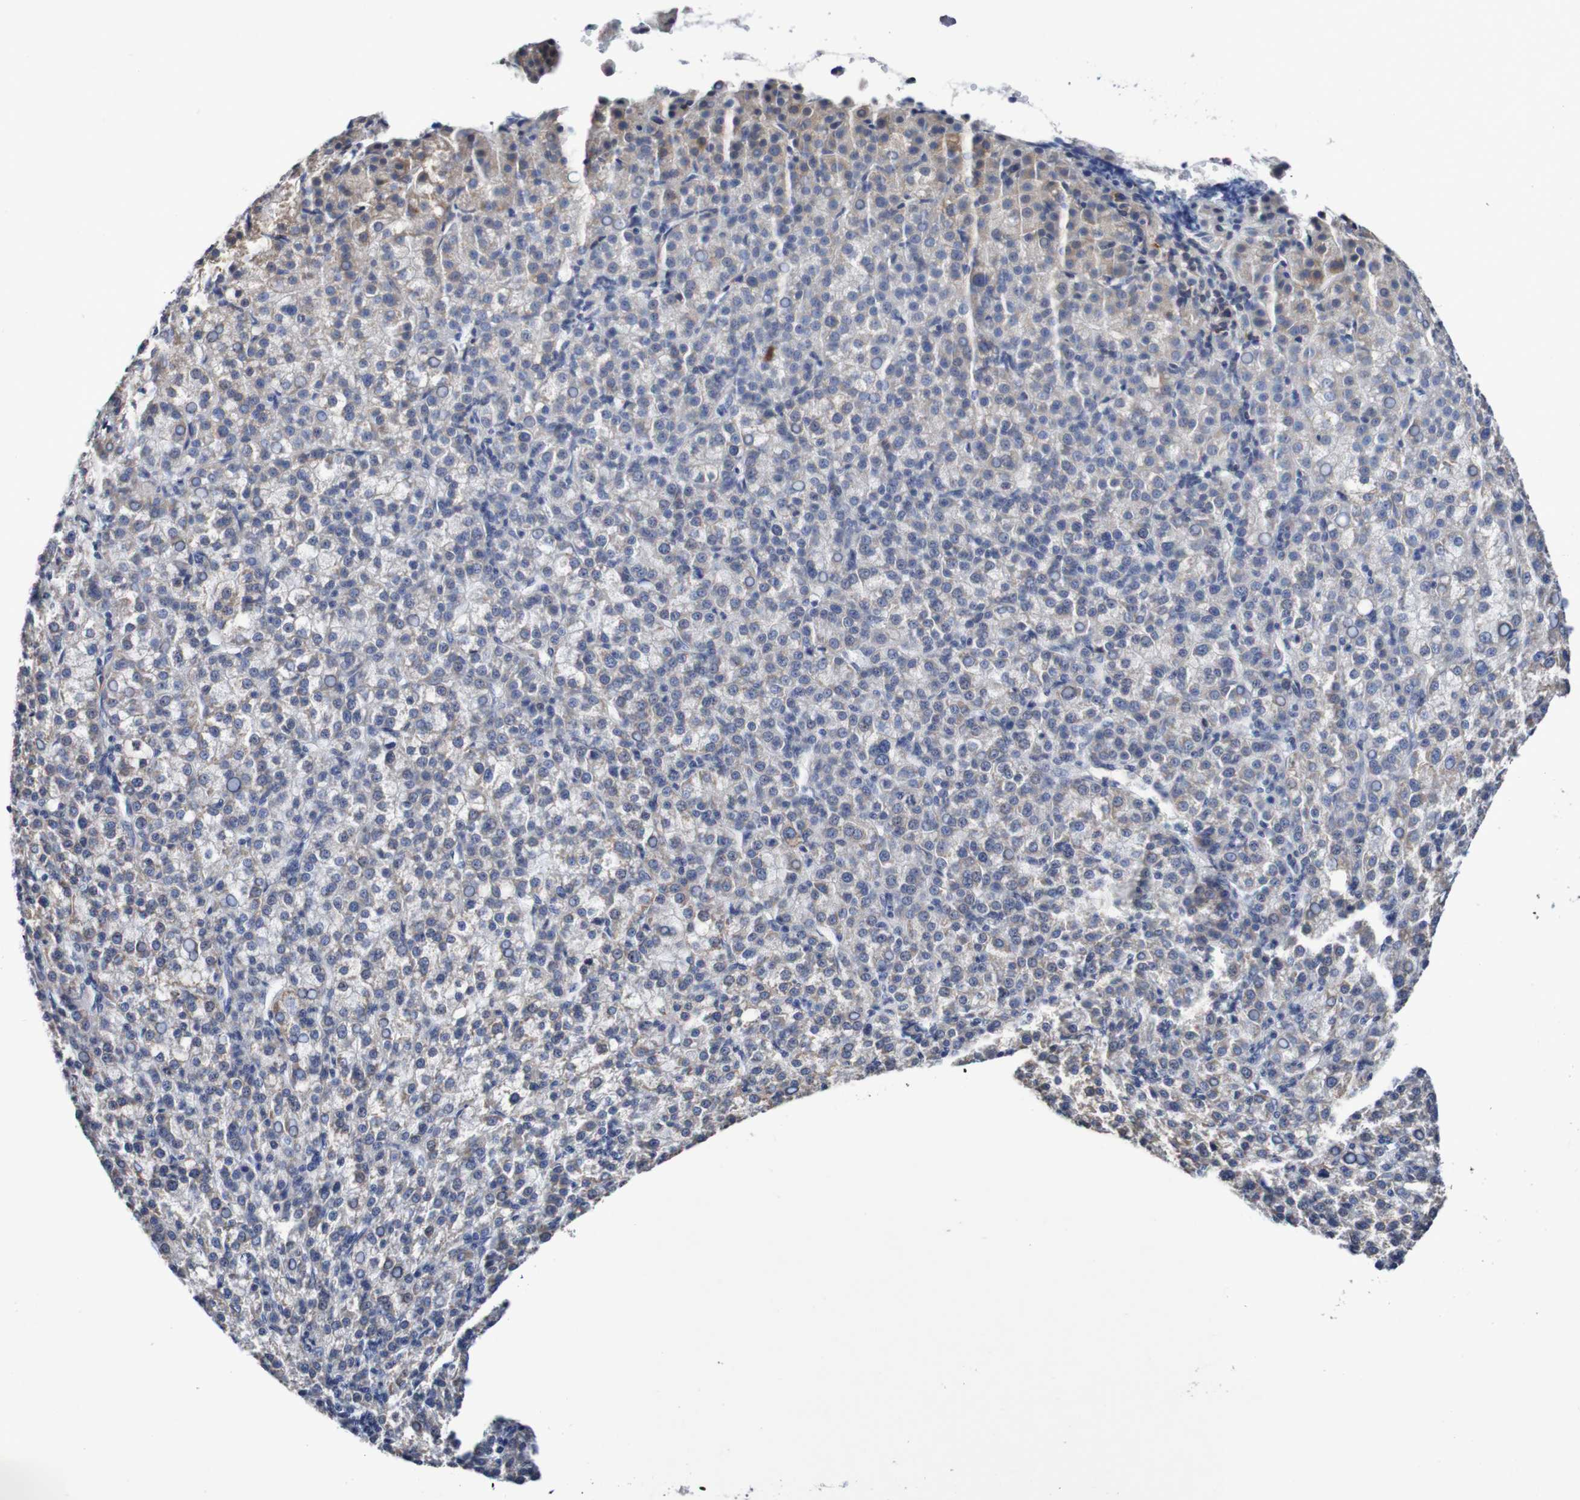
{"staining": {"intensity": "weak", "quantity": "25%-75%", "location": "cytoplasmic/membranous"}, "tissue": "liver cancer", "cell_type": "Tumor cells", "image_type": "cancer", "snomed": [{"axis": "morphology", "description": "Carcinoma, Hepatocellular, NOS"}, {"axis": "topography", "description": "Liver"}], "caption": "This image displays immunohistochemistry staining of human liver cancer (hepatocellular carcinoma), with low weak cytoplasmic/membranous staining in about 25%-75% of tumor cells.", "gene": "ACVR1C", "patient": {"sex": "female", "age": 58}}